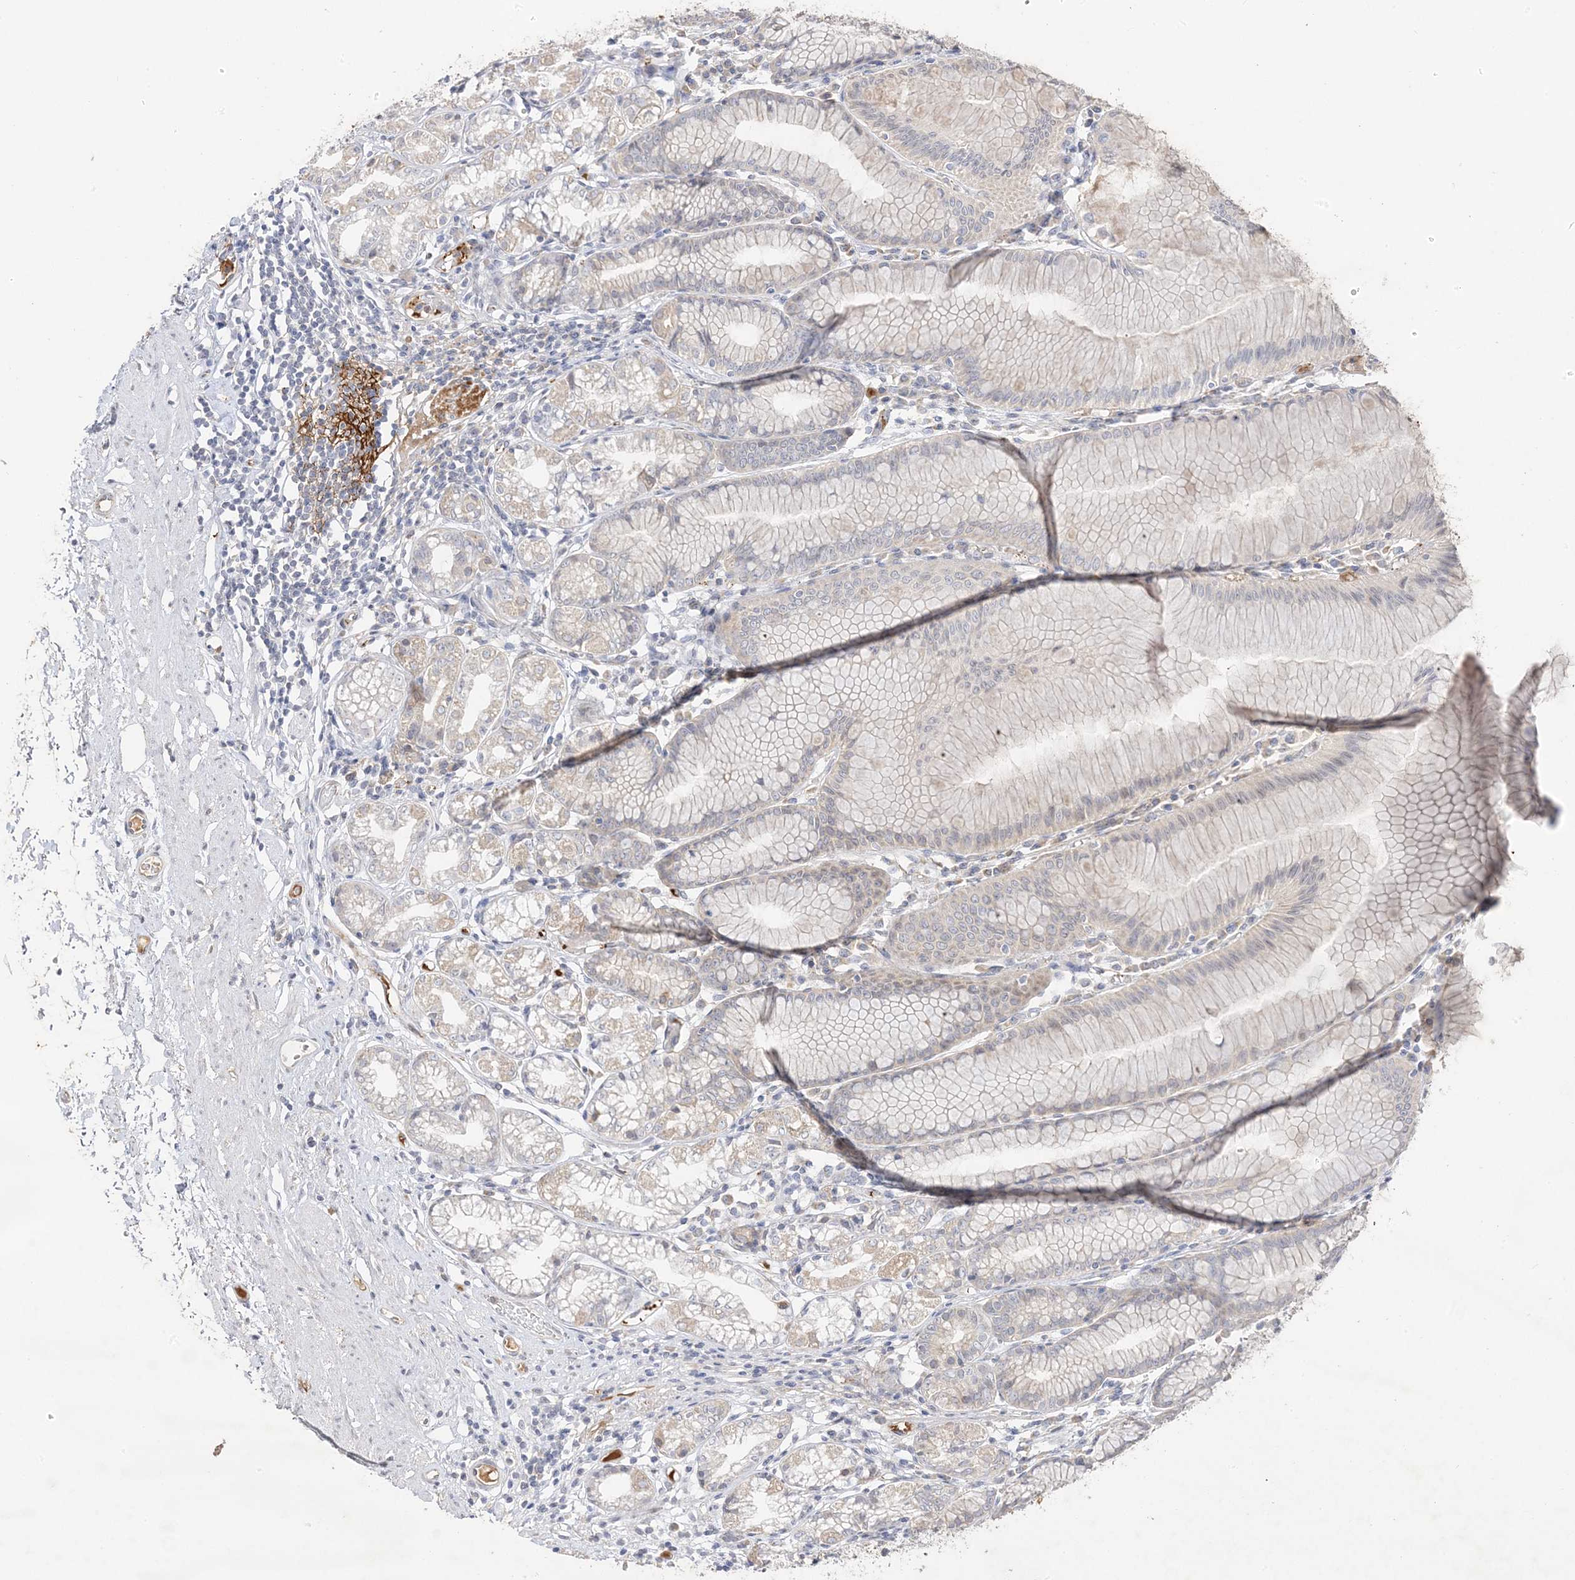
{"staining": {"intensity": "moderate", "quantity": "<25%", "location": "cytoplasmic/membranous"}, "tissue": "stomach", "cell_type": "Glandular cells", "image_type": "normal", "snomed": [{"axis": "morphology", "description": "Normal tissue, NOS"}, {"axis": "topography", "description": "Stomach"}], "caption": "Immunohistochemistry (IHC) micrograph of normal human stomach stained for a protein (brown), which reveals low levels of moderate cytoplasmic/membranous staining in approximately <25% of glandular cells.", "gene": "TRANK1", "patient": {"sex": "female", "age": 57}}